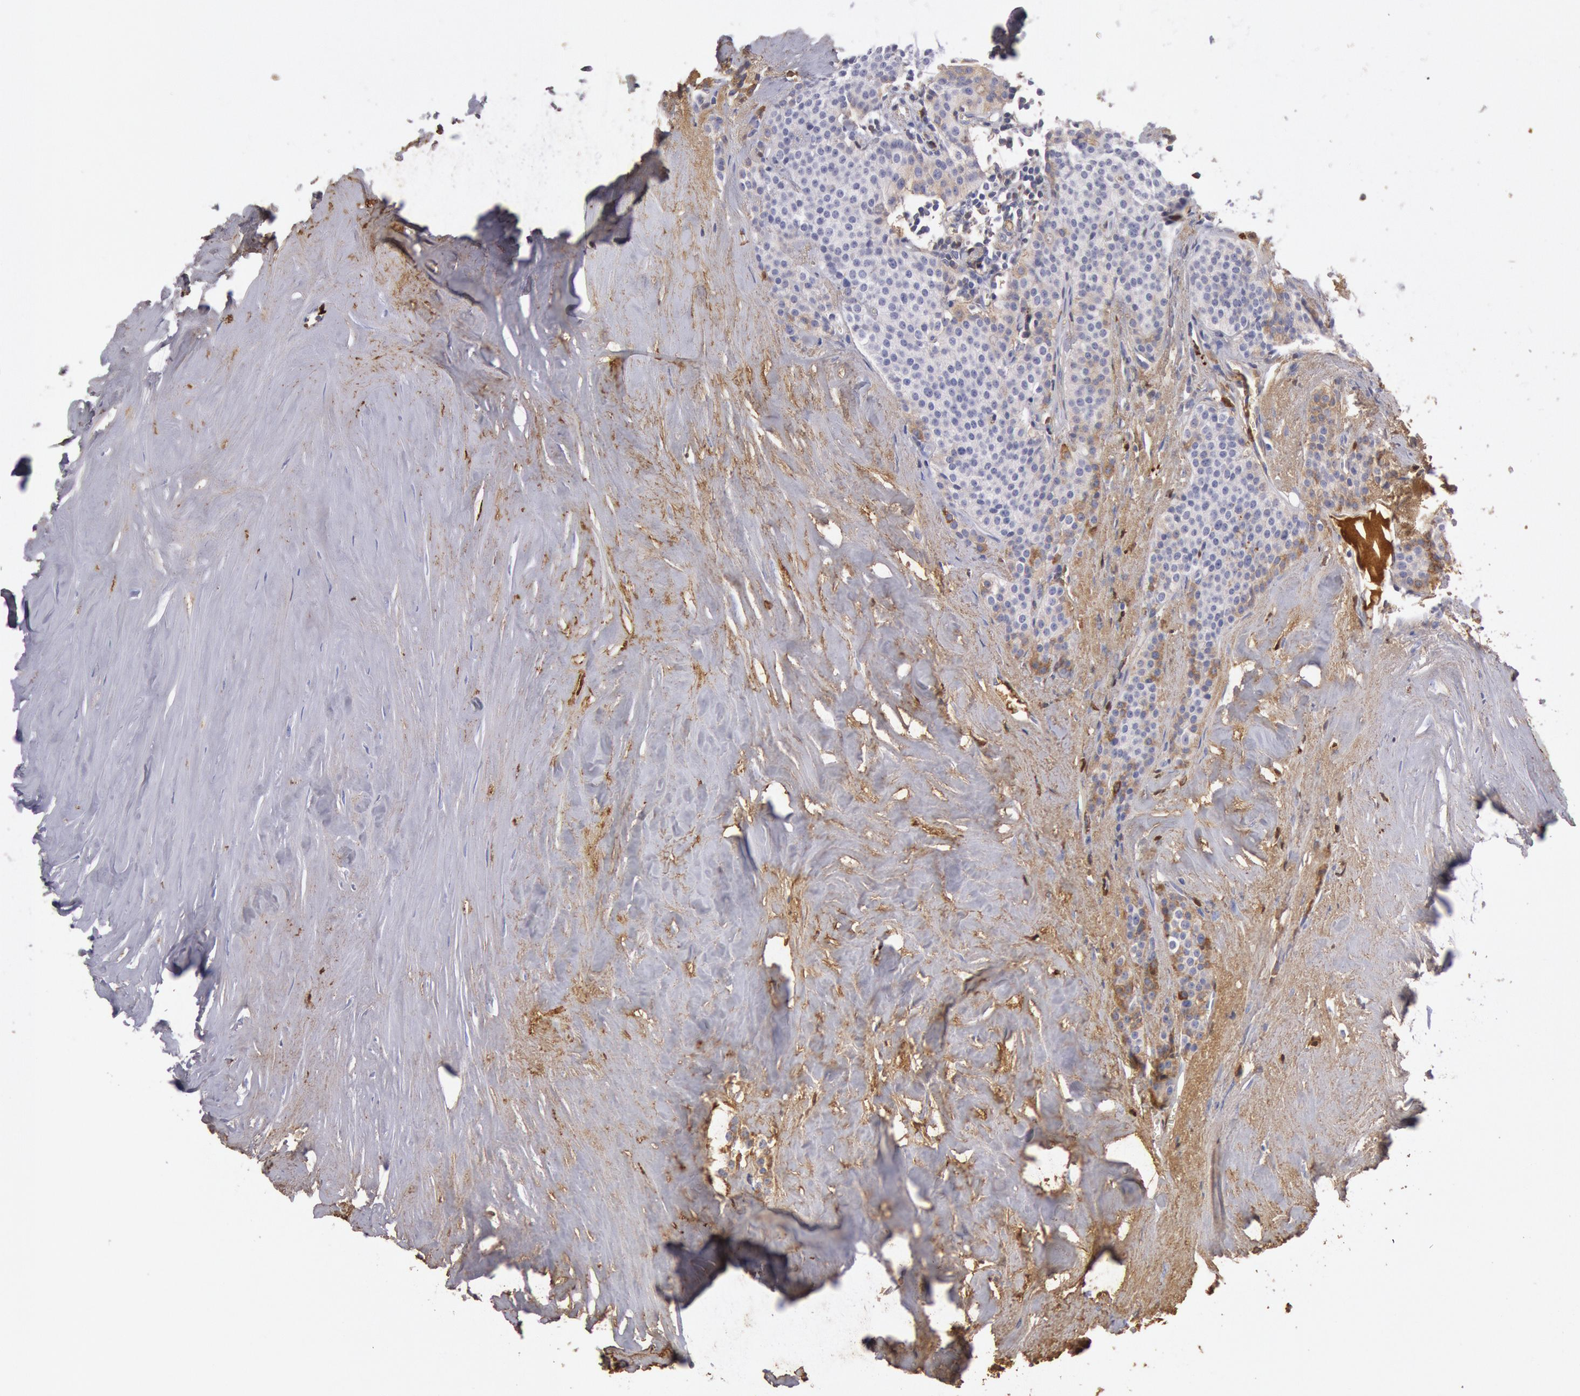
{"staining": {"intensity": "weak", "quantity": "25%-75%", "location": "cytoplasmic/membranous"}, "tissue": "carcinoid", "cell_type": "Tumor cells", "image_type": "cancer", "snomed": [{"axis": "morphology", "description": "Carcinoid, malignant, NOS"}, {"axis": "topography", "description": "Small intestine"}], "caption": "The image demonstrates immunohistochemical staining of malignant carcinoid. There is weak cytoplasmic/membranous staining is present in approximately 25%-75% of tumor cells. Nuclei are stained in blue.", "gene": "IGHA1", "patient": {"sex": "male", "age": 63}}